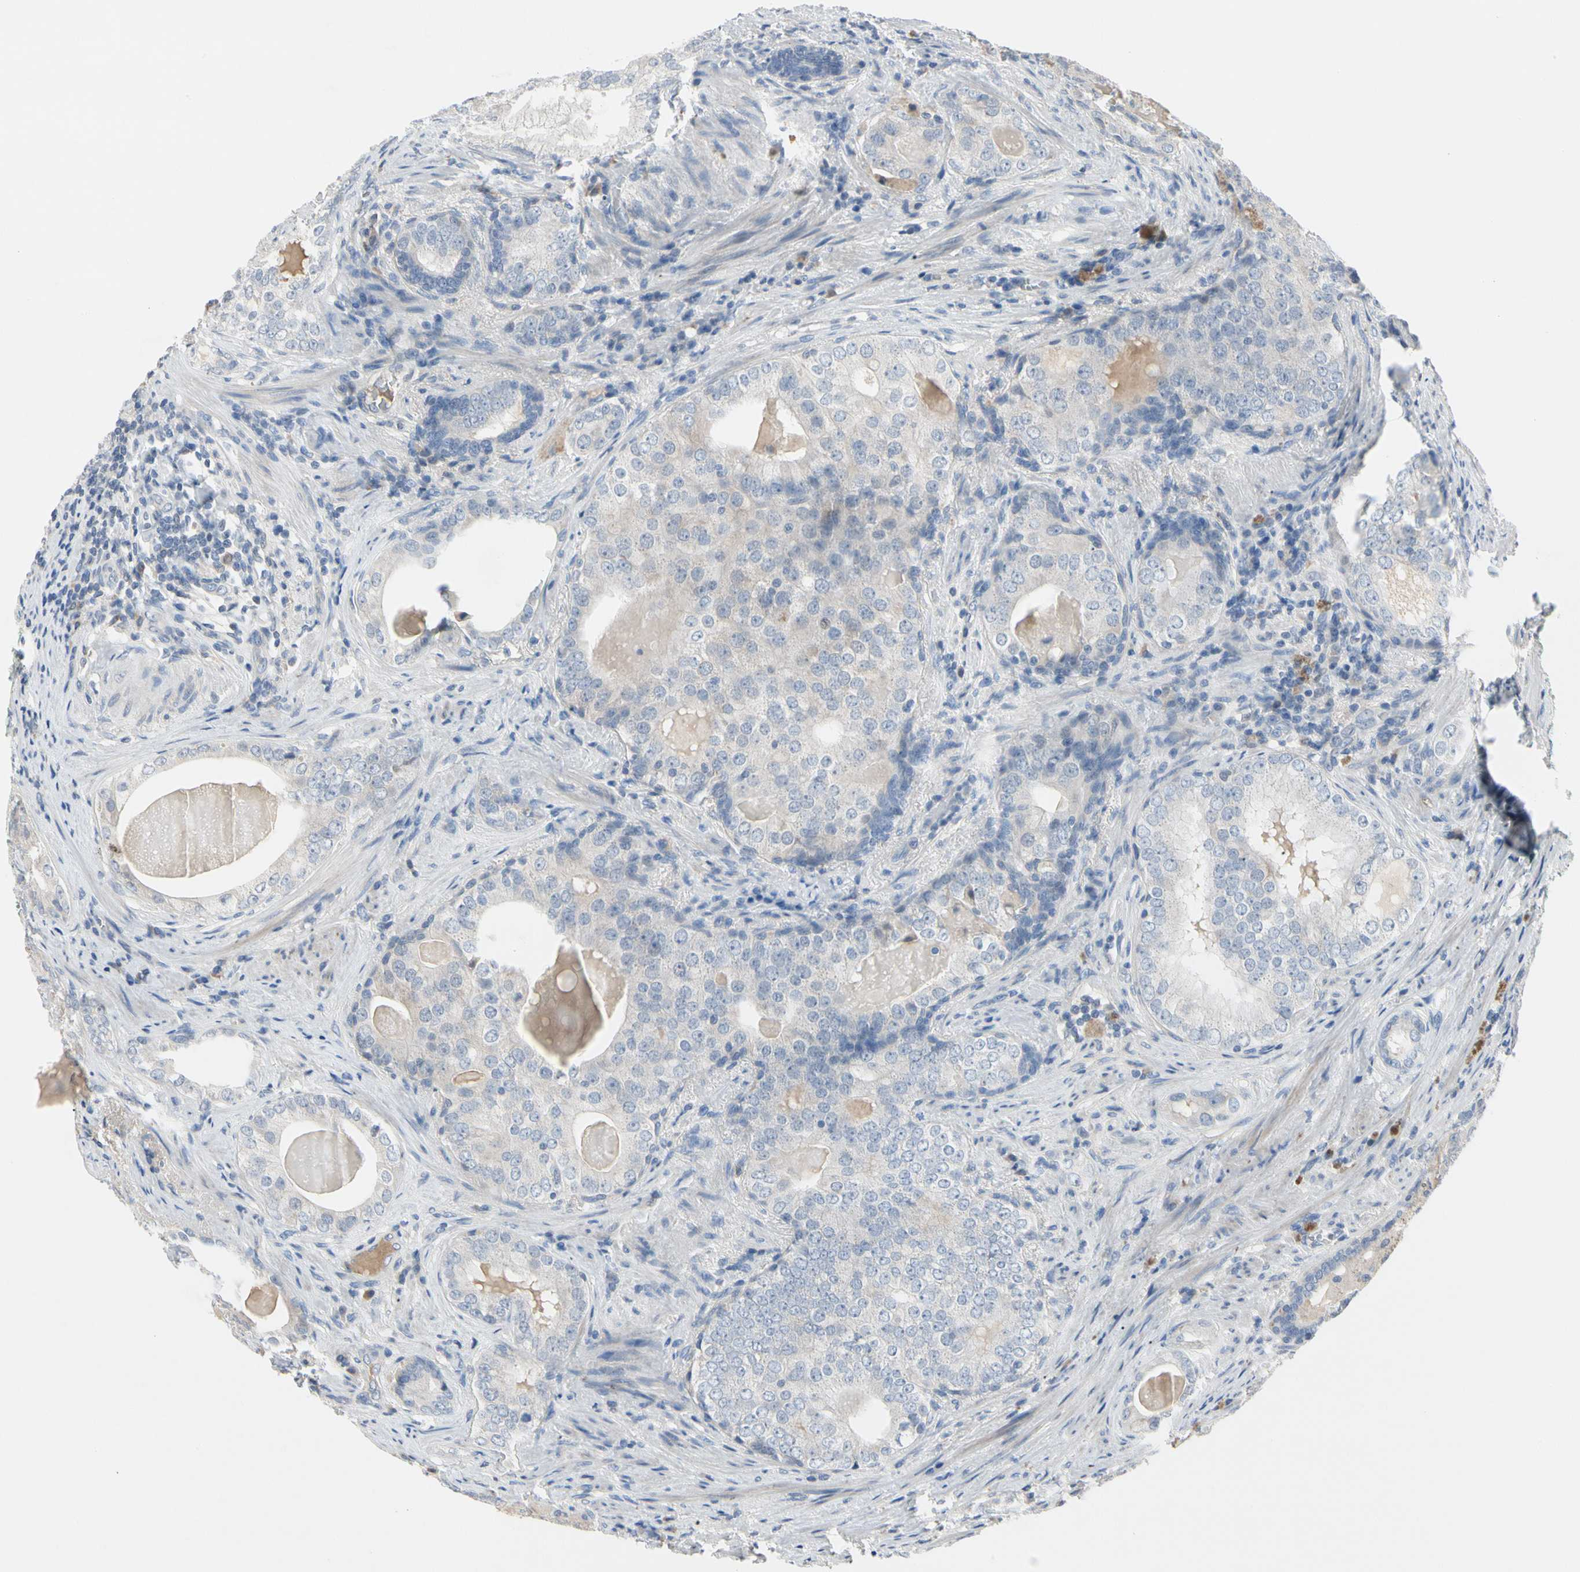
{"staining": {"intensity": "negative", "quantity": "none", "location": "none"}, "tissue": "prostate cancer", "cell_type": "Tumor cells", "image_type": "cancer", "snomed": [{"axis": "morphology", "description": "Adenocarcinoma, High grade"}, {"axis": "topography", "description": "Prostate"}], "caption": "The photomicrograph exhibits no significant staining in tumor cells of adenocarcinoma (high-grade) (prostate). (DAB (3,3'-diaminobenzidine) IHC visualized using brightfield microscopy, high magnification).", "gene": "ECRG4", "patient": {"sex": "male", "age": 66}}